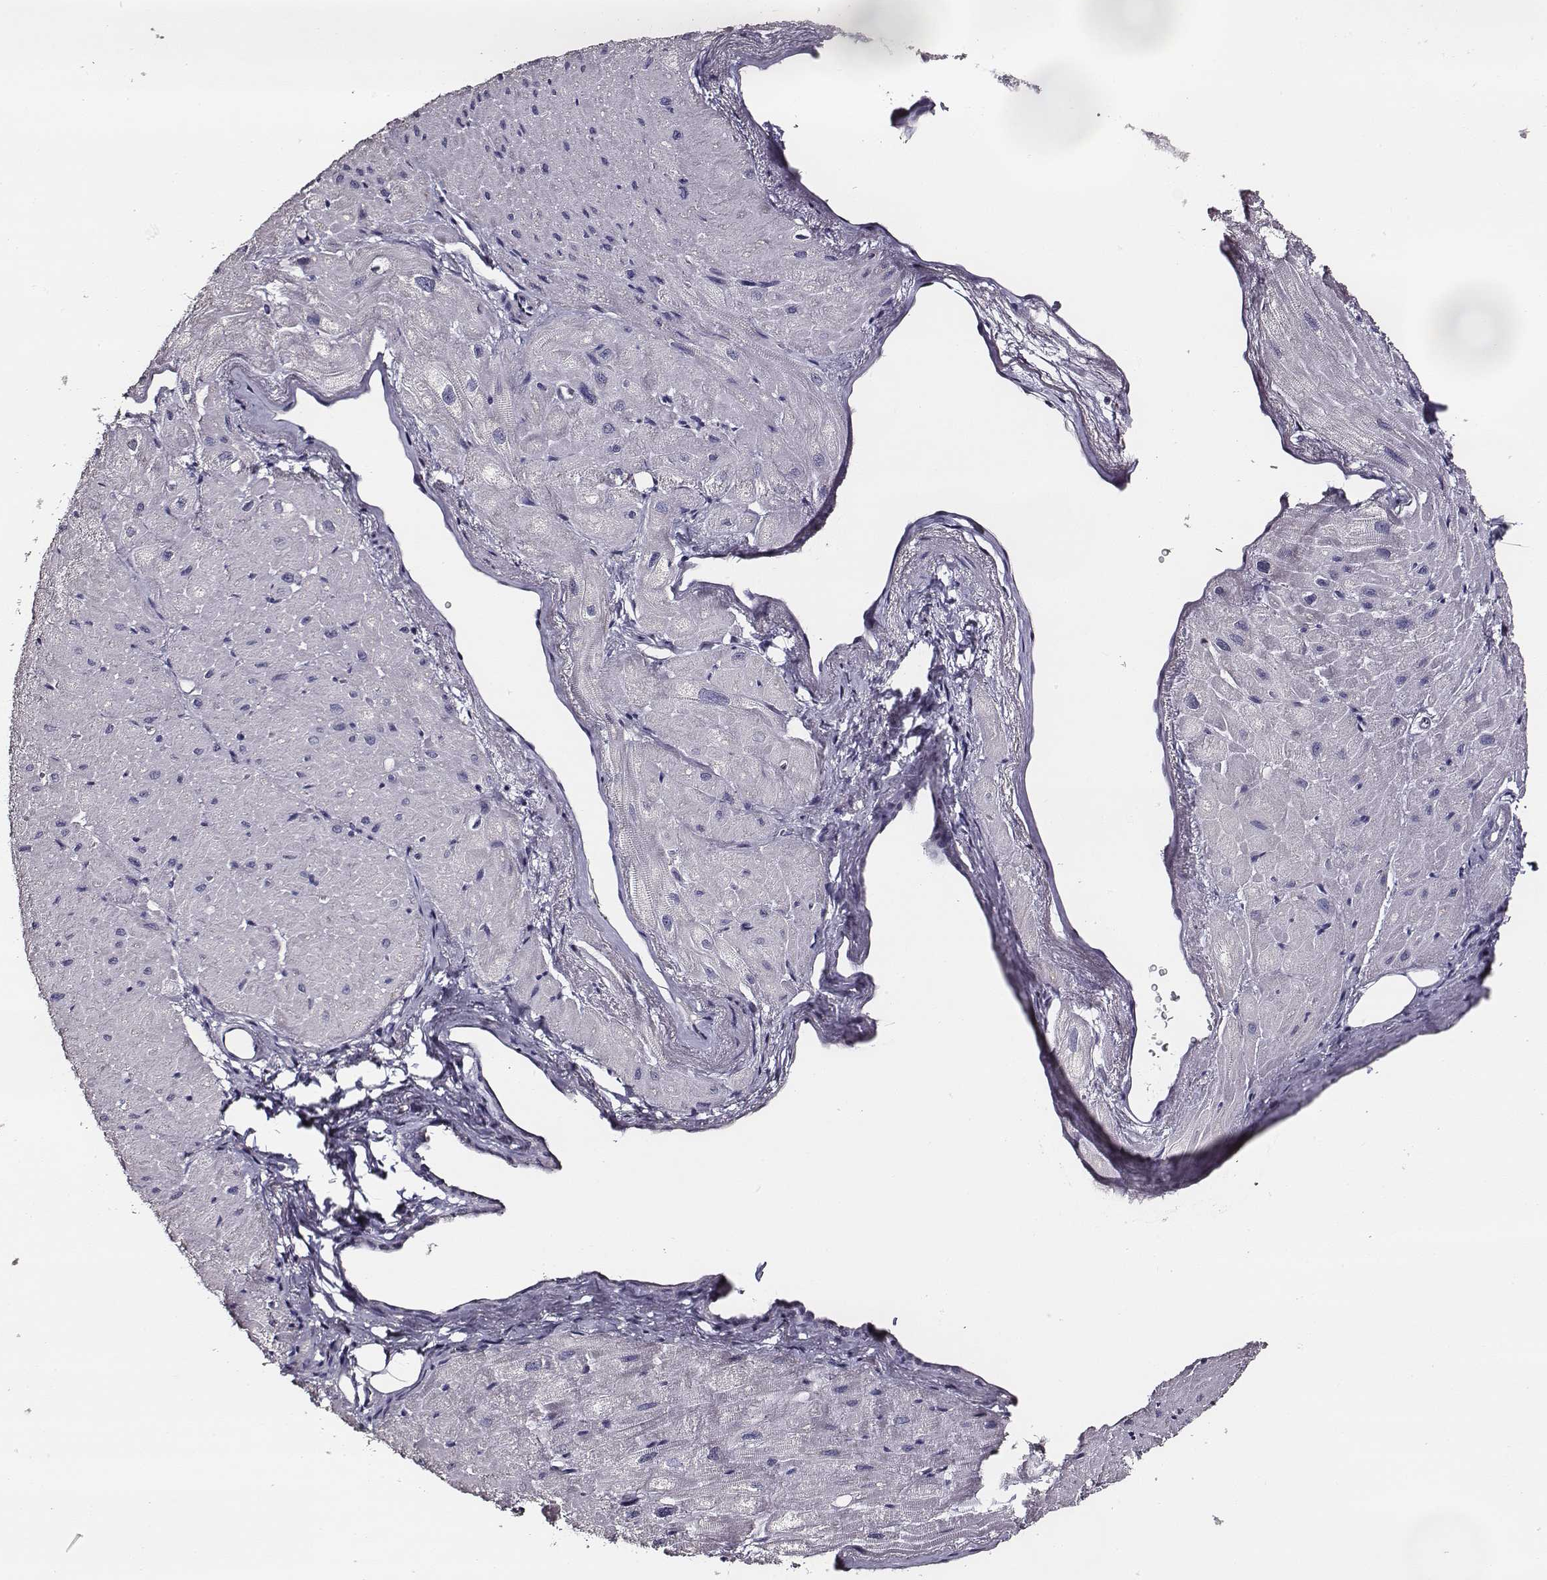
{"staining": {"intensity": "negative", "quantity": "none", "location": "none"}, "tissue": "heart muscle", "cell_type": "Cardiomyocytes", "image_type": "normal", "snomed": [{"axis": "morphology", "description": "Normal tissue, NOS"}, {"axis": "topography", "description": "Heart"}], "caption": "This is a image of immunohistochemistry staining of benign heart muscle, which shows no positivity in cardiomyocytes.", "gene": "AADAT", "patient": {"sex": "male", "age": 62}}